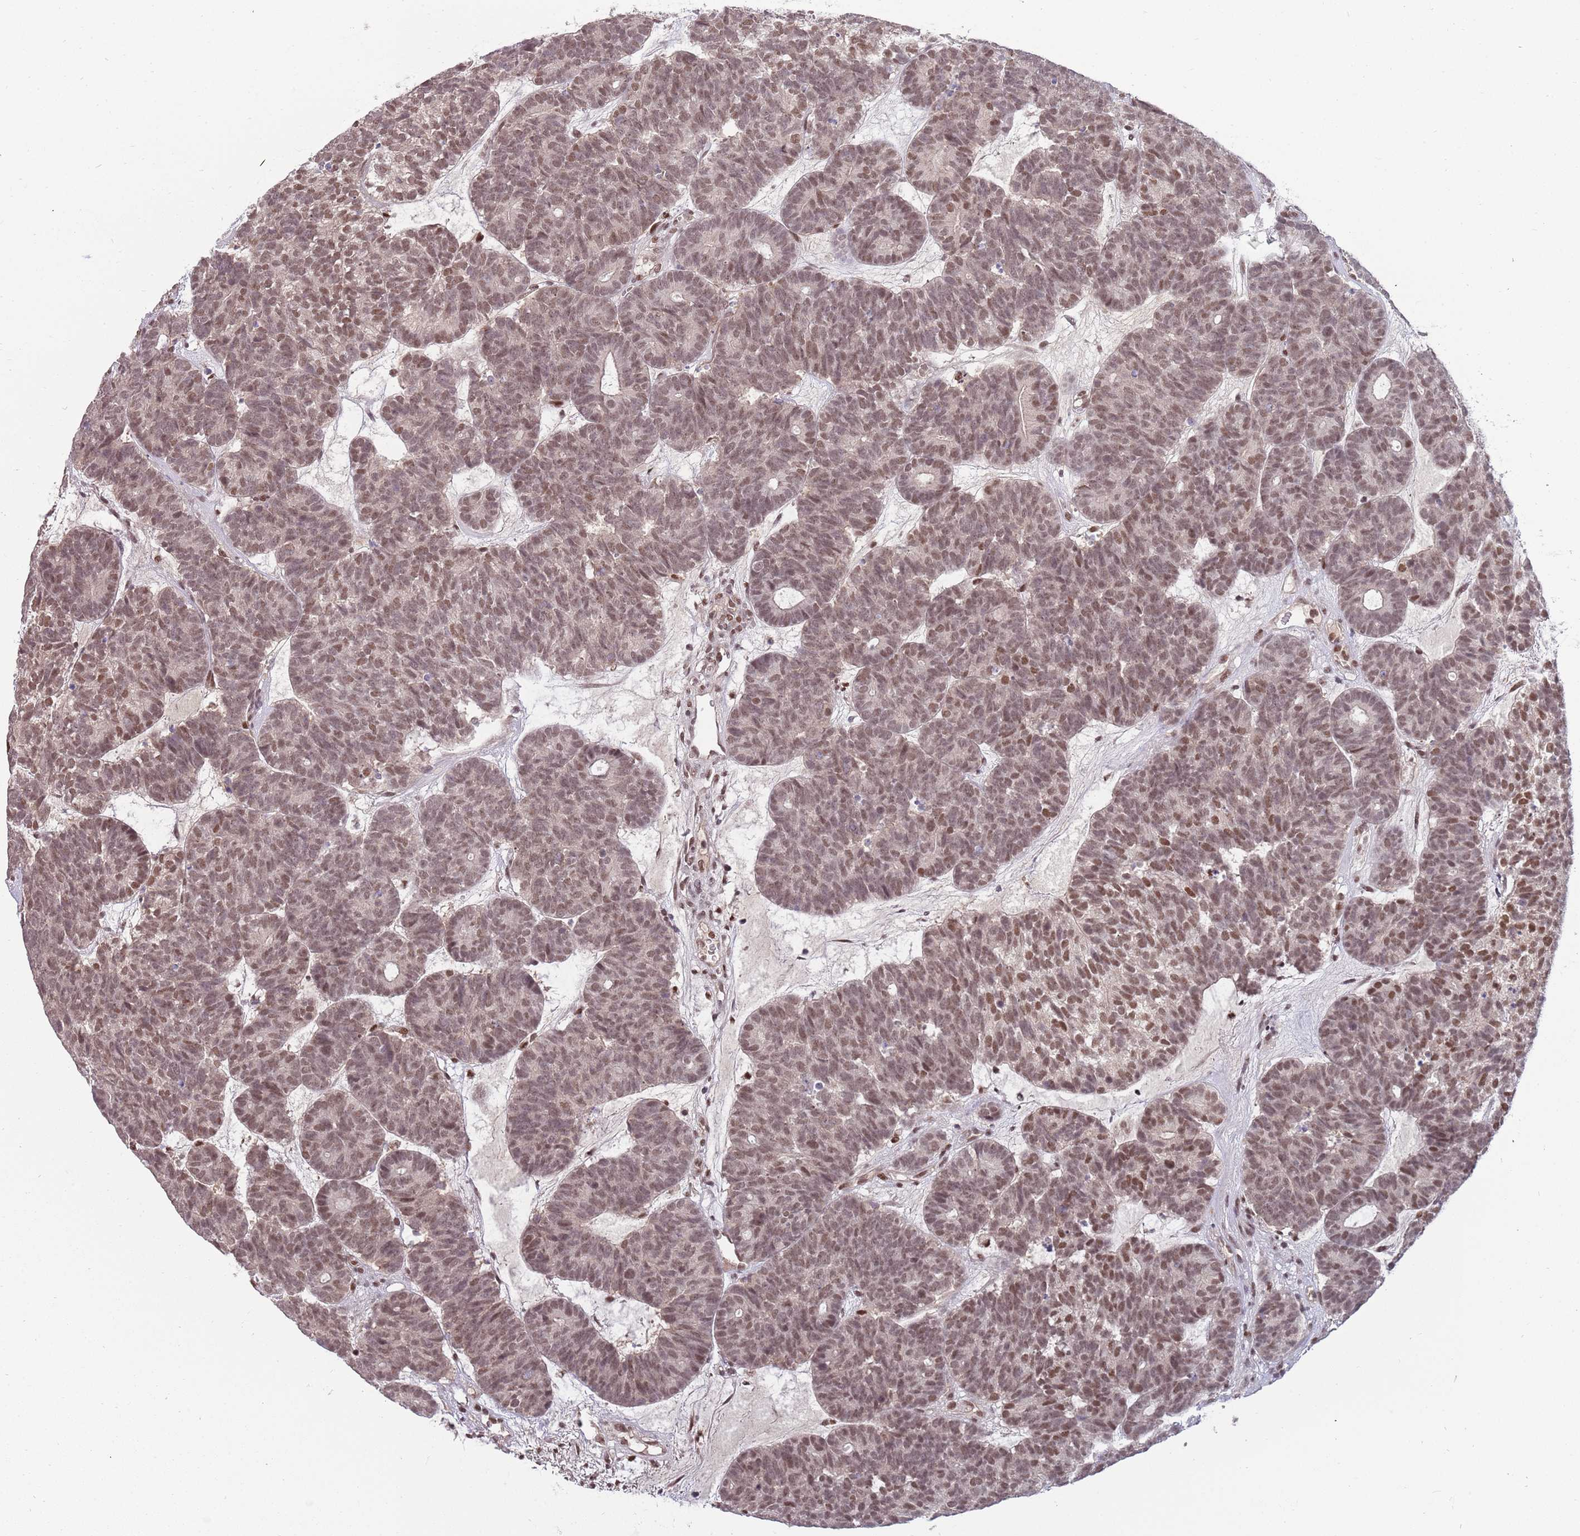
{"staining": {"intensity": "moderate", "quantity": ">75%", "location": "nuclear"}, "tissue": "head and neck cancer", "cell_type": "Tumor cells", "image_type": "cancer", "snomed": [{"axis": "morphology", "description": "Adenocarcinoma, NOS"}, {"axis": "topography", "description": "Head-Neck"}], "caption": "Protein expression analysis of human head and neck cancer reveals moderate nuclear positivity in approximately >75% of tumor cells.", "gene": "ZBTB7A", "patient": {"sex": "female", "age": 81}}